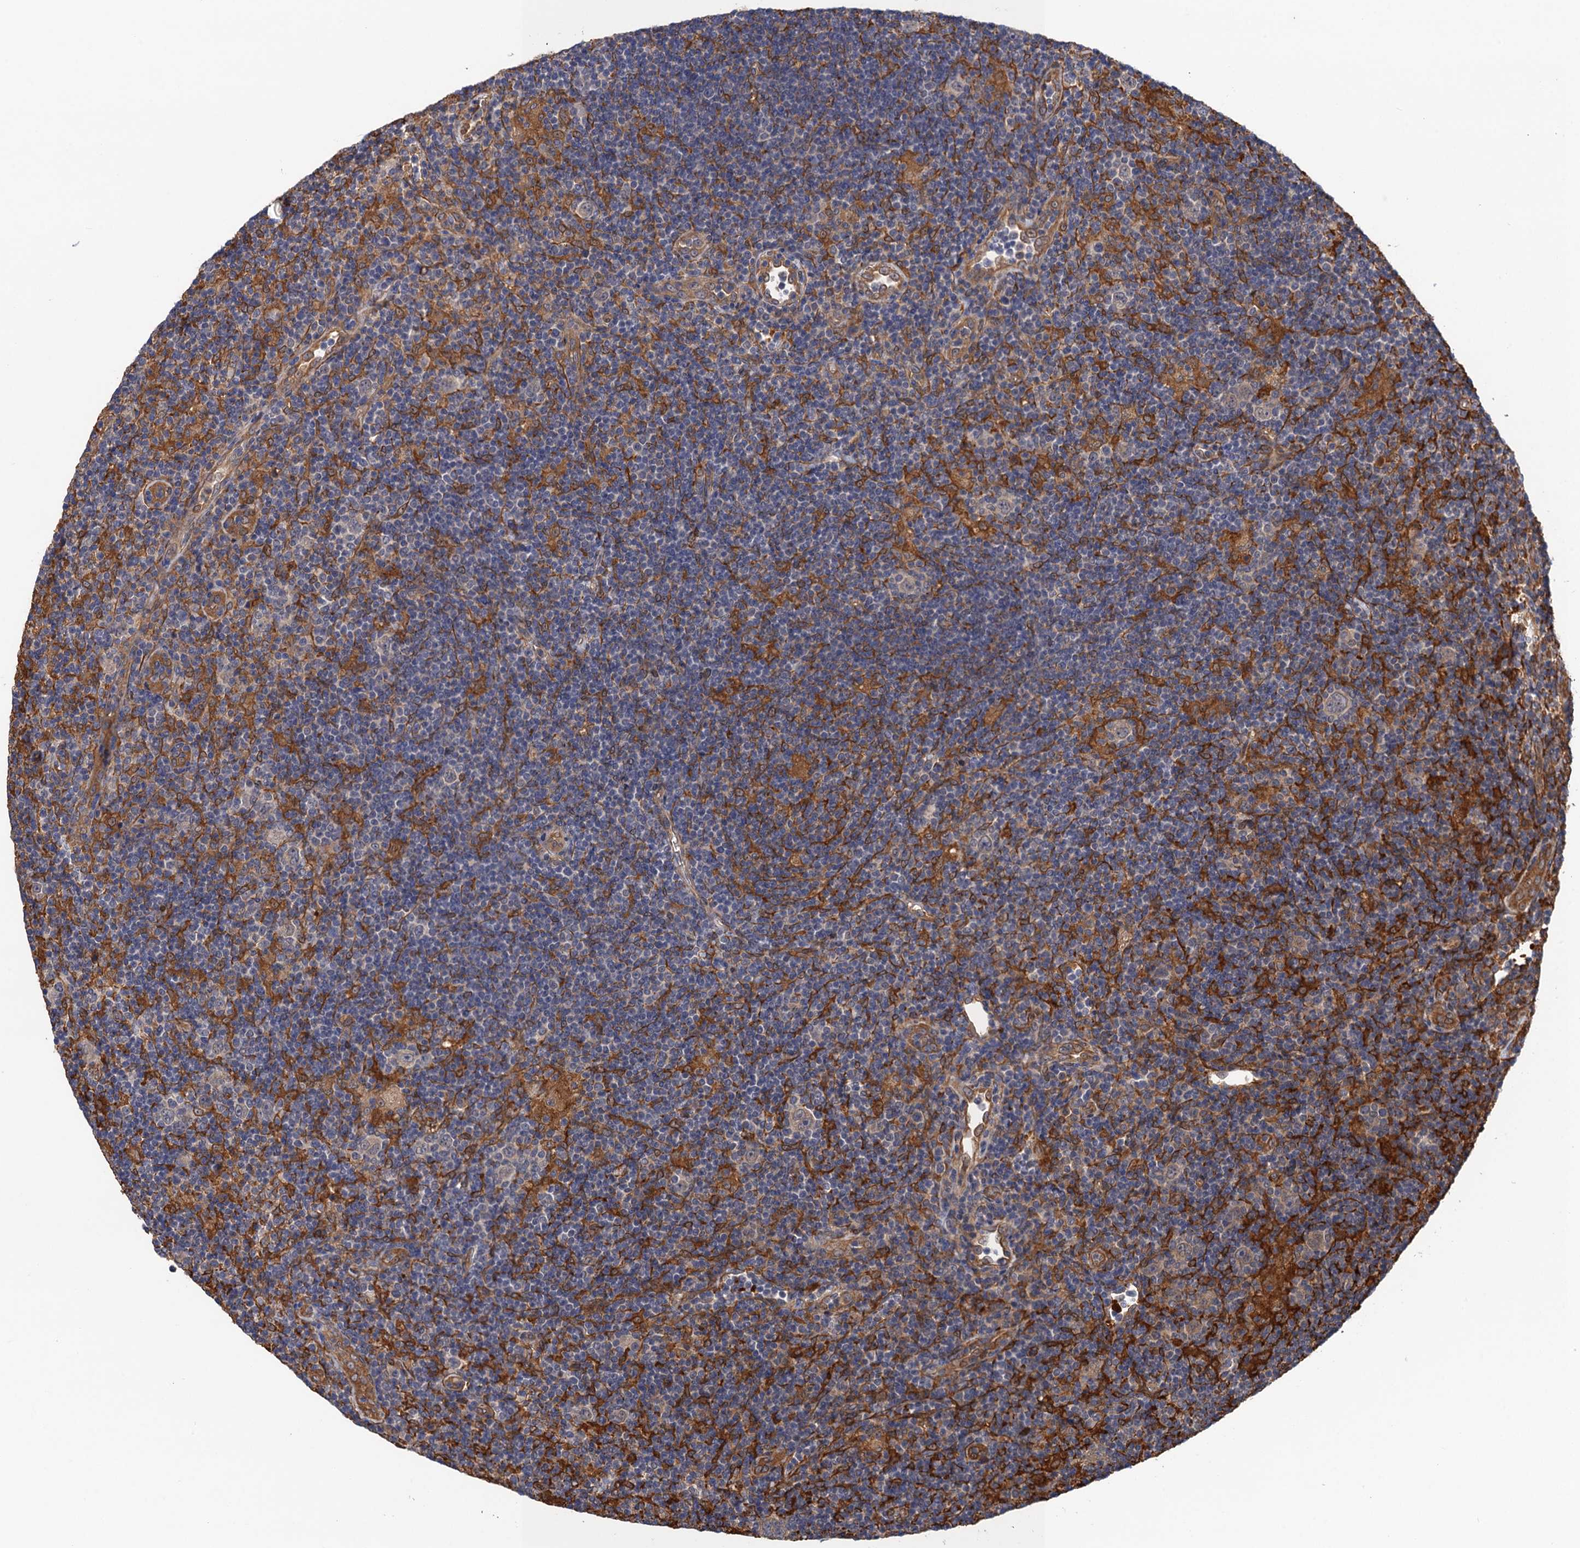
{"staining": {"intensity": "weak", "quantity": "<25%", "location": "cytoplasmic/membranous"}, "tissue": "lymphoma", "cell_type": "Tumor cells", "image_type": "cancer", "snomed": [{"axis": "morphology", "description": "Hodgkin's disease, NOS"}, {"axis": "topography", "description": "Lymph node"}], "caption": "Immunohistochemistry (IHC) of human Hodgkin's disease demonstrates no expression in tumor cells.", "gene": "NEK8", "patient": {"sex": "female", "age": 57}}